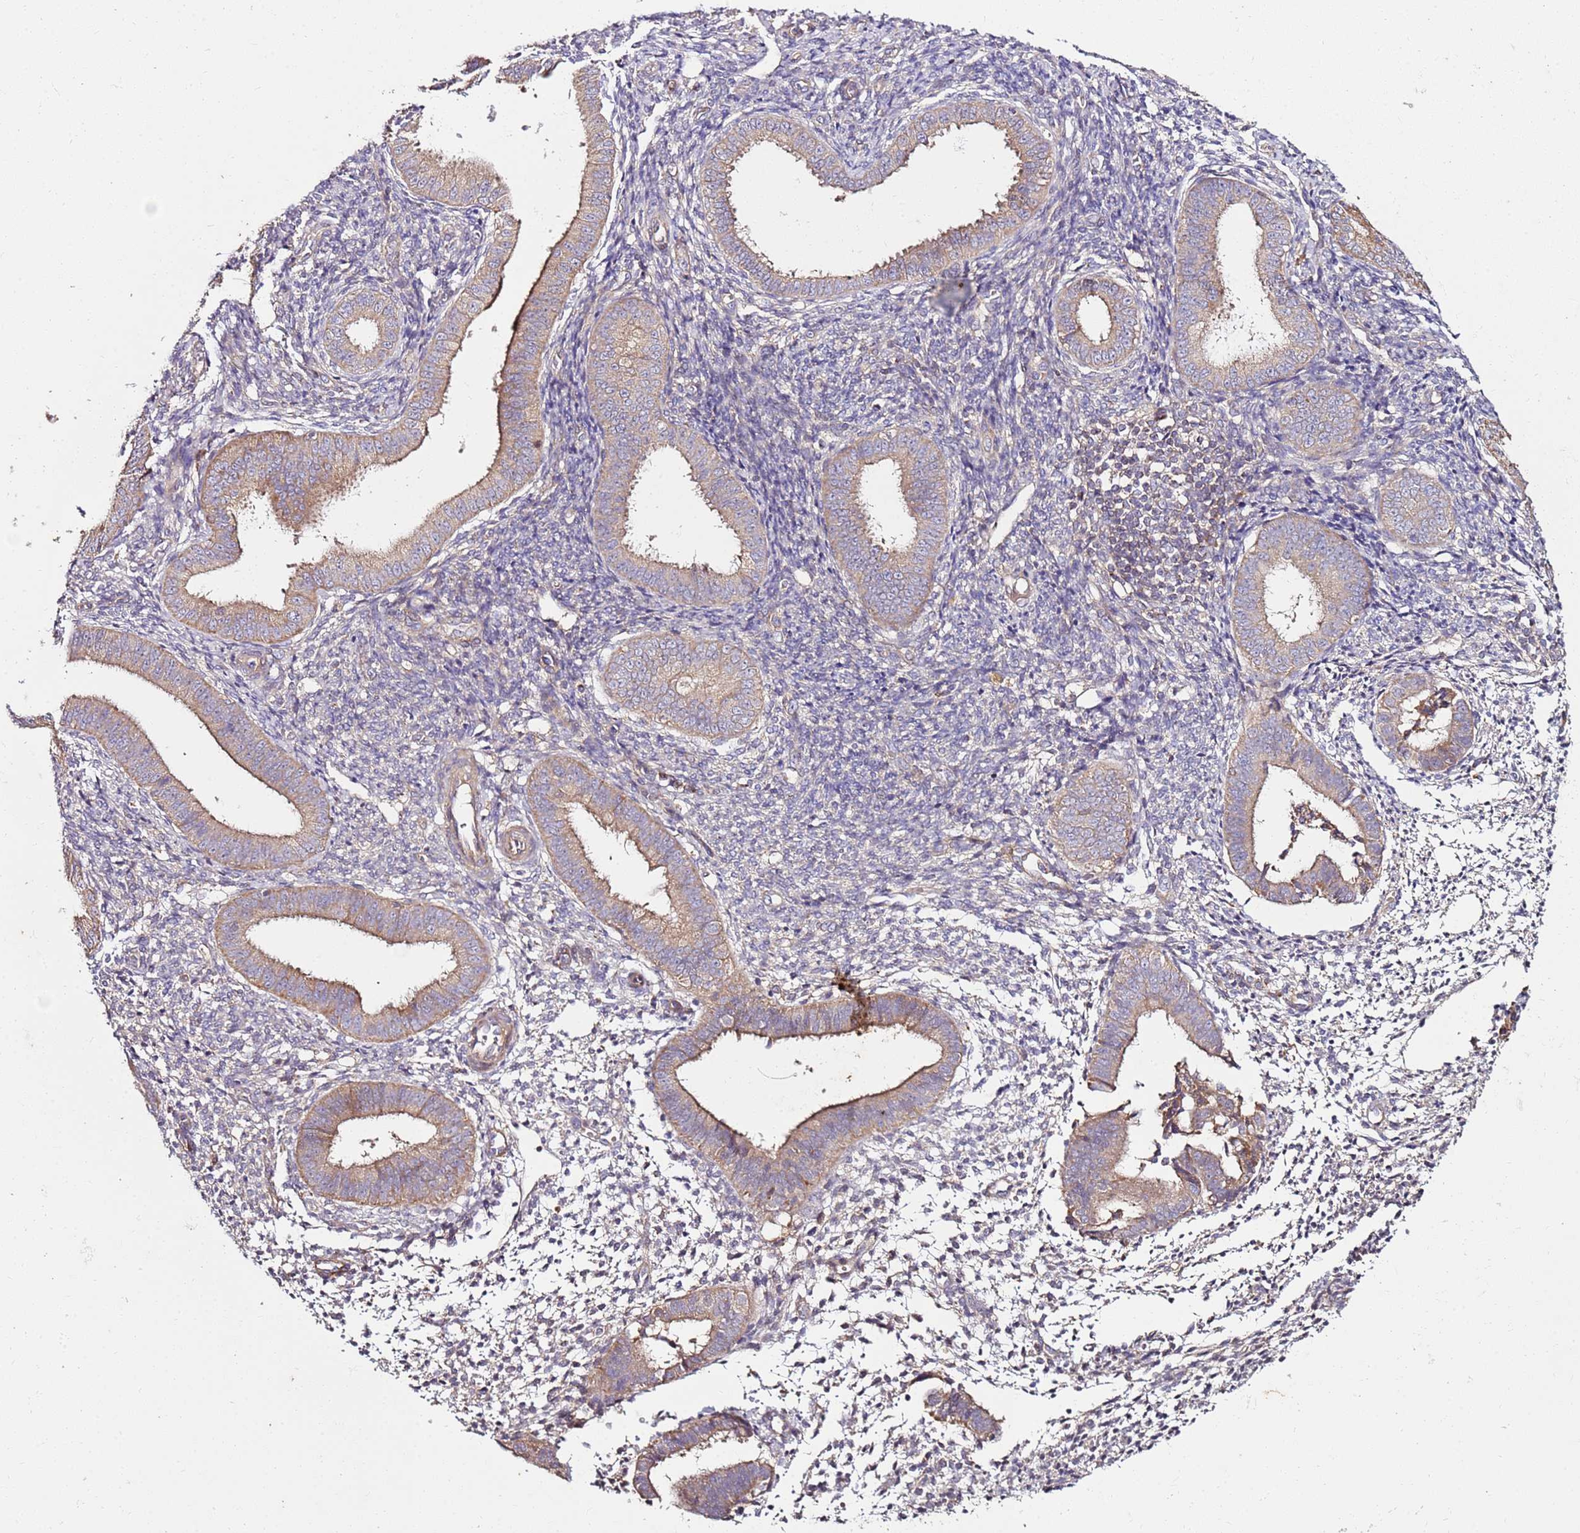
{"staining": {"intensity": "negative", "quantity": "none", "location": "none"}, "tissue": "endometrium", "cell_type": "Cells in endometrial stroma", "image_type": "normal", "snomed": [{"axis": "morphology", "description": "Normal tissue, NOS"}, {"axis": "topography", "description": "Uterus"}, {"axis": "topography", "description": "Endometrium"}], "caption": "Cells in endometrial stroma are negative for brown protein staining in unremarkable endometrium. (DAB immunohistochemistry (IHC), high magnification).", "gene": "KRTAP21", "patient": {"sex": "female", "age": 48}}